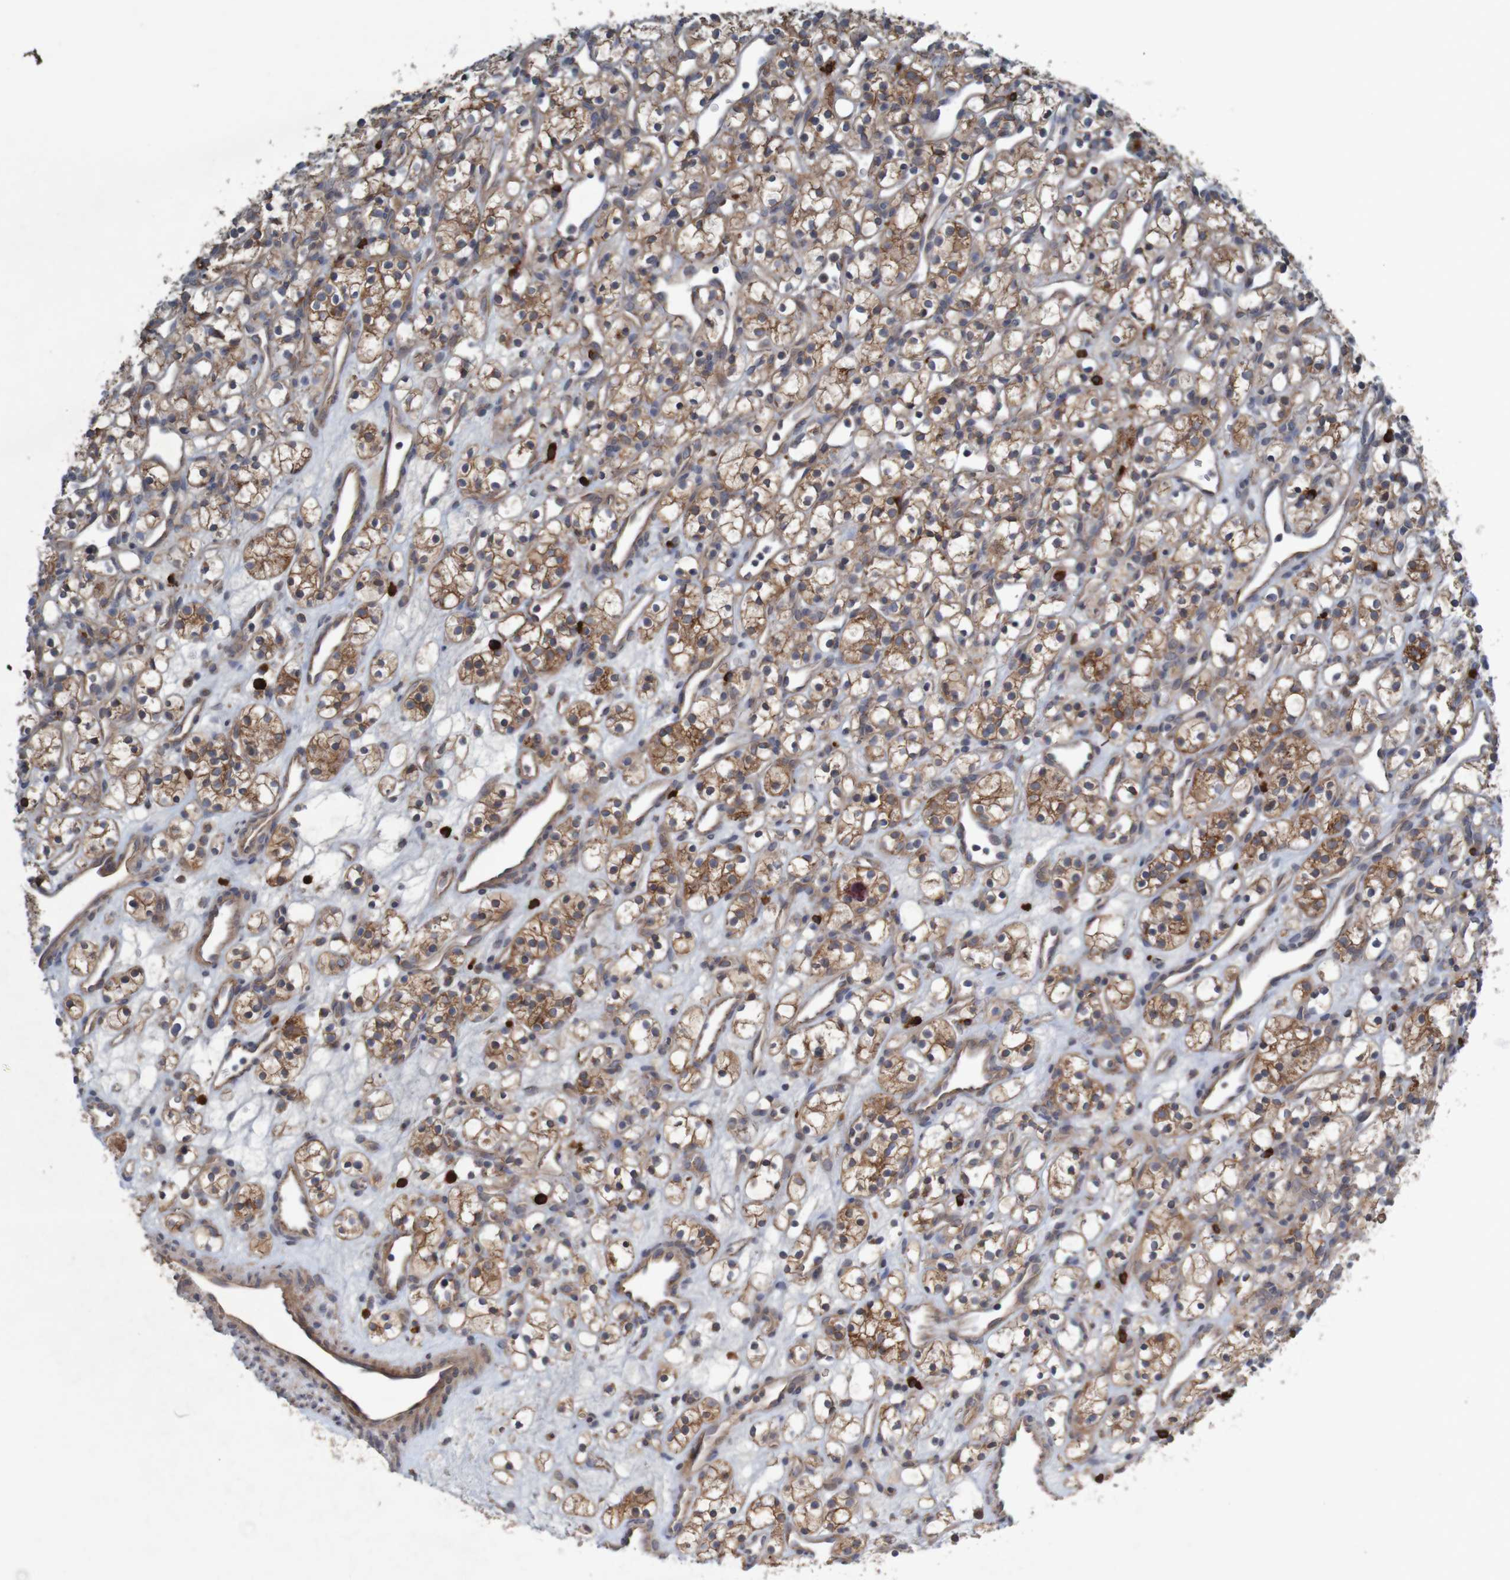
{"staining": {"intensity": "moderate", "quantity": ">75%", "location": "cytoplasmic/membranous"}, "tissue": "renal cancer", "cell_type": "Tumor cells", "image_type": "cancer", "snomed": [{"axis": "morphology", "description": "Adenocarcinoma, NOS"}, {"axis": "topography", "description": "Kidney"}], "caption": "Human renal cancer (adenocarcinoma) stained with a brown dye reveals moderate cytoplasmic/membranous positive staining in about >75% of tumor cells.", "gene": "B3GAT2", "patient": {"sex": "female", "age": 60}}